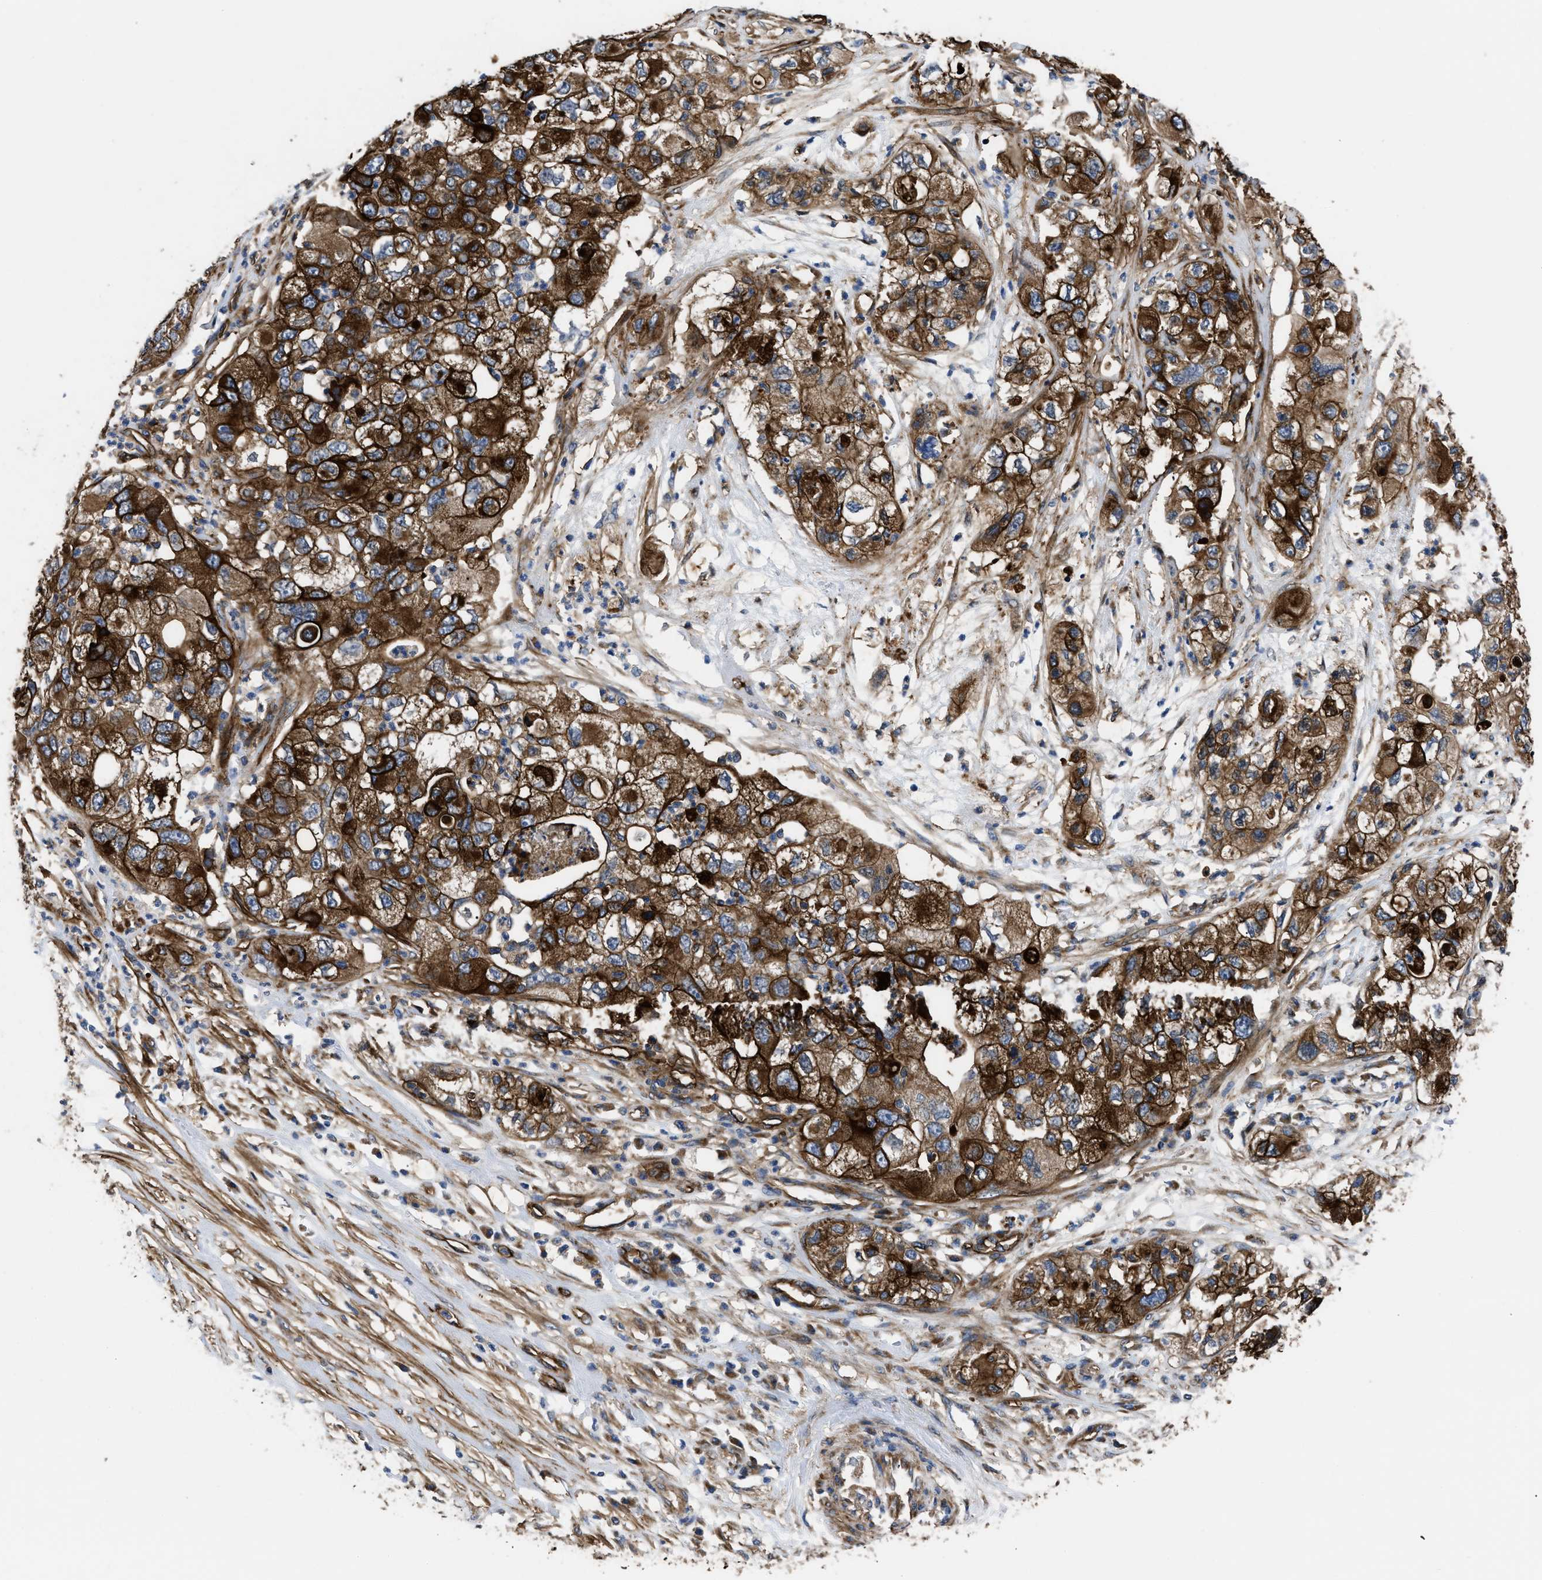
{"staining": {"intensity": "strong", "quantity": ">75%", "location": "cytoplasmic/membranous"}, "tissue": "pancreatic cancer", "cell_type": "Tumor cells", "image_type": "cancer", "snomed": [{"axis": "morphology", "description": "Adenocarcinoma, NOS"}, {"axis": "topography", "description": "Pancreas"}], "caption": "DAB immunohistochemical staining of human pancreatic cancer (adenocarcinoma) exhibits strong cytoplasmic/membranous protein positivity in about >75% of tumor cells.", "gene": "NT5E", "patient": {"sex": "female", "age": 78}}